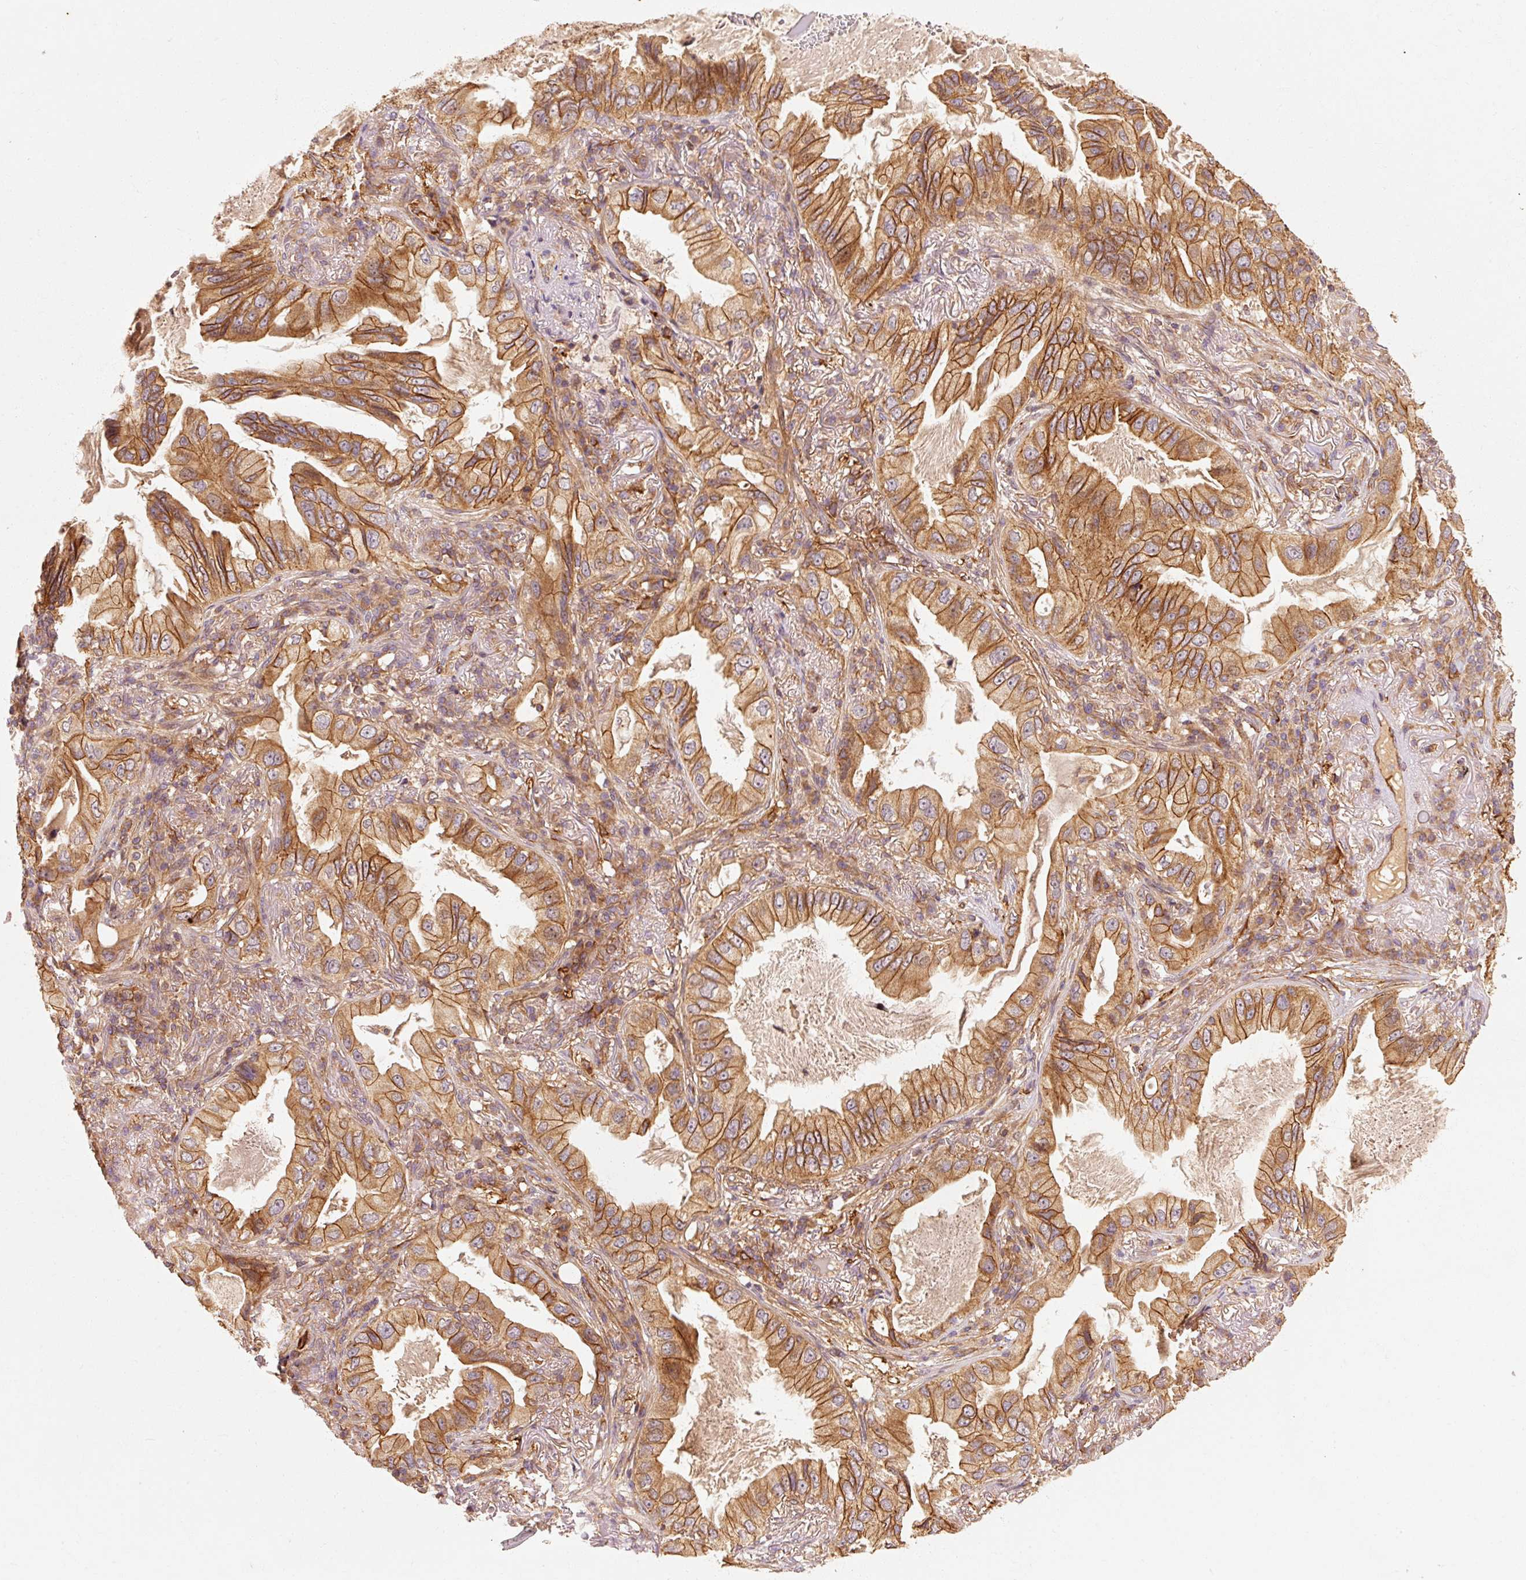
{"staining": {"intensity": "moderate", "quantity": ">75%", "location": "cytoplasmic/membranous"}, "tissue": "lung cancer", "cell_type": "Tumor cells", "image_type": "cancer", "snomed": [{"axis": "morphology", "description": "Adenocarcinoma, NOS"}, {"axis": "topography", "description": "Lung"}], "caption": "Immunohistochemistry (IHC) photomicrograph of neoplastic tissue: human adenocarcinoma (lung) stained using immunohistochemistry demonstrates medium levels of moderate protein expression localized specifically in the cytoplasmic/membranous of tumor cells, appearing as a cytoplasmic/membranous brown color.", "gene": "CTNNA1", "patient": {"sex": "female", "age": 69}}